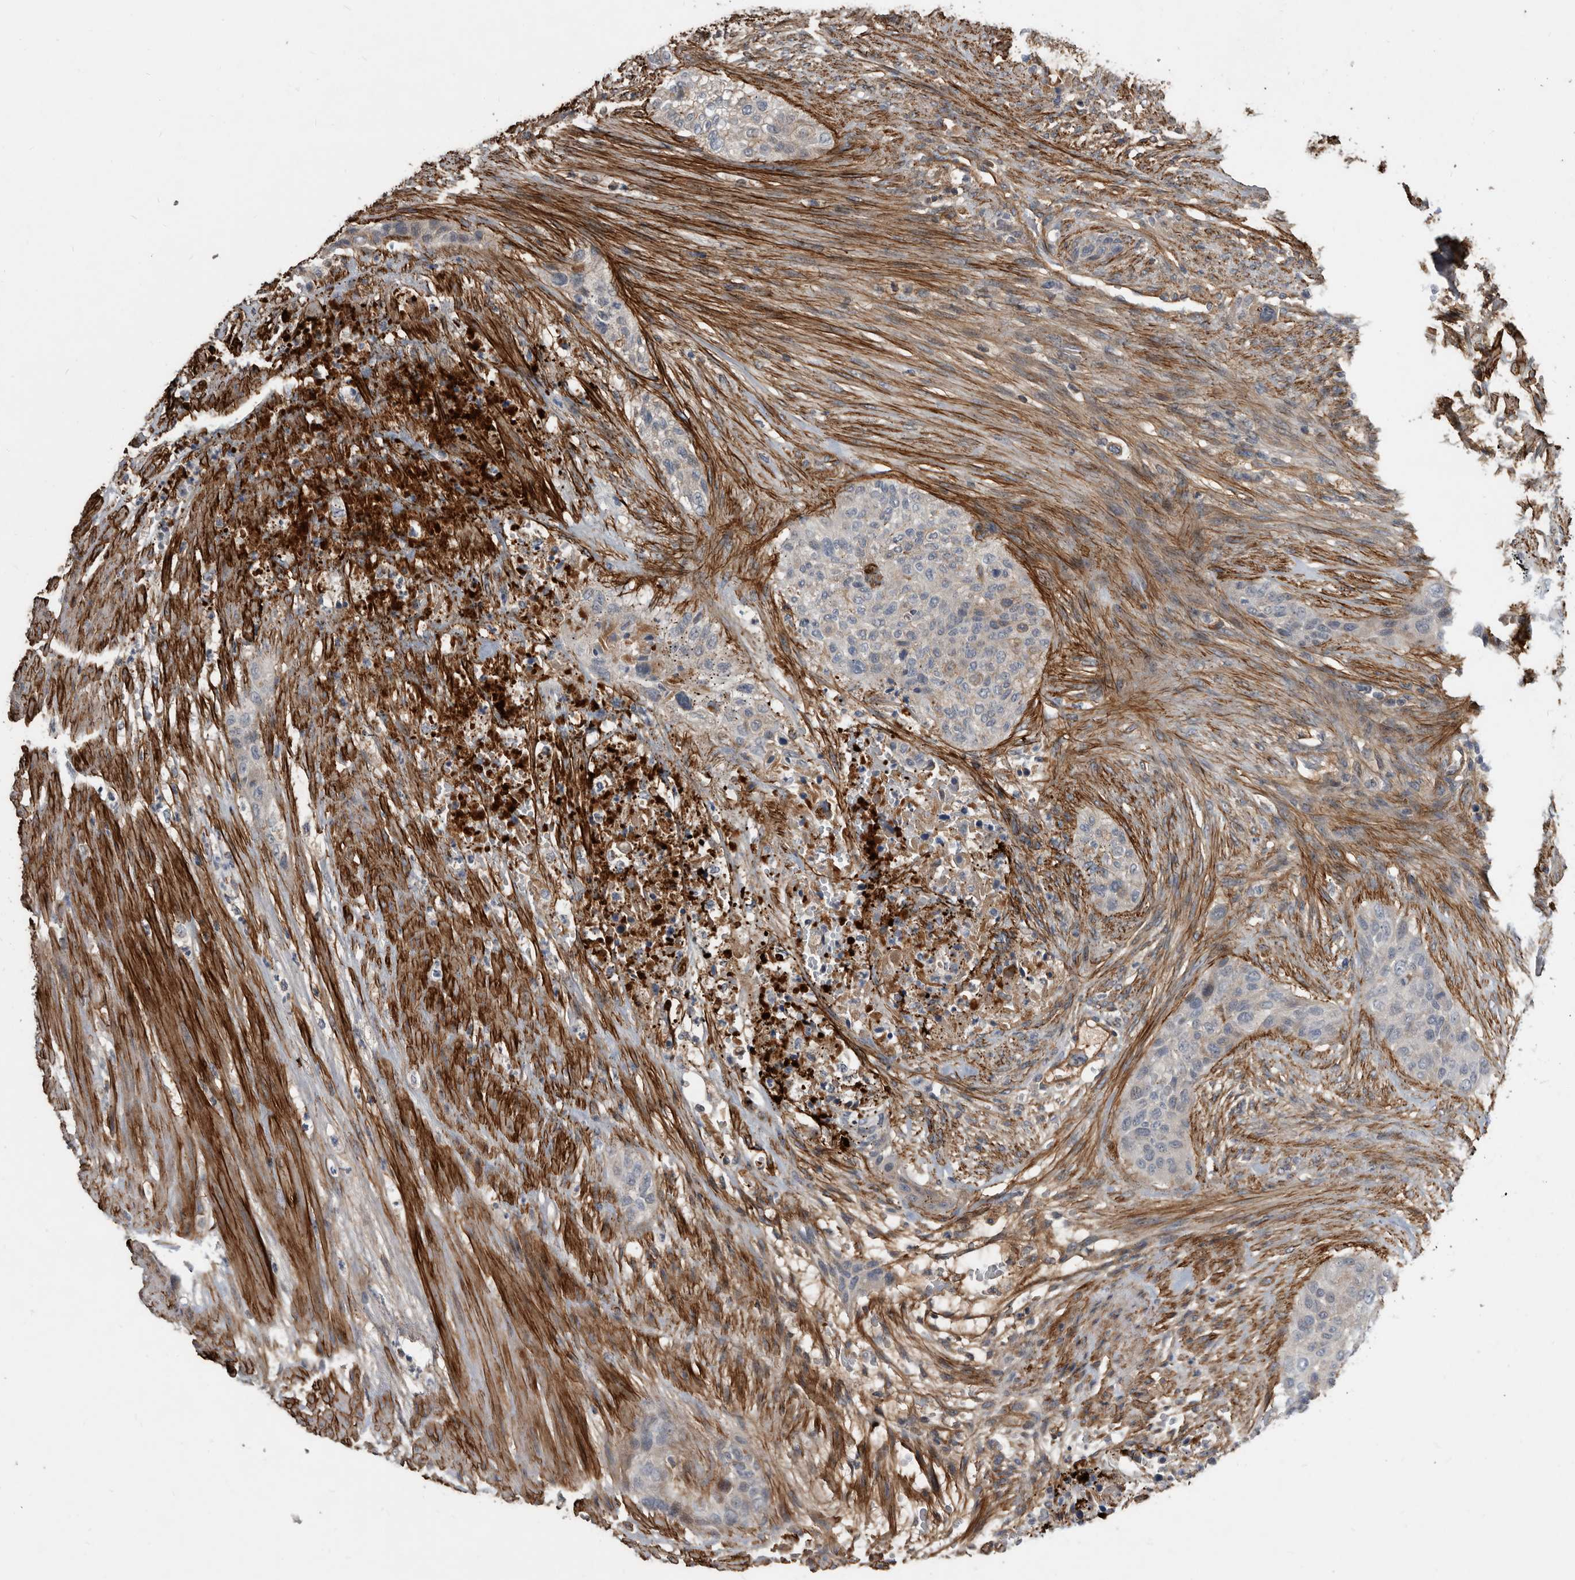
{"staining": {"intensity": "negative", "quantity": "none", "location": "none"}, "tissue": "urothelial cancer", "cell_type": "Tumor cells", "image_type": "cancer", "snomed": [{"axis": "morphology", "description": "Urothelial carcinoma, High grade"}, {"axis": "topography", "description": "Urinary bladder"}], "caption": "Urothelial cancer stained for a protein using immunohistochemistry (IHC) exhibits no positivity tumor cells.", "gene": "PI15", "patient": {"sex": "male", "age": 35}}